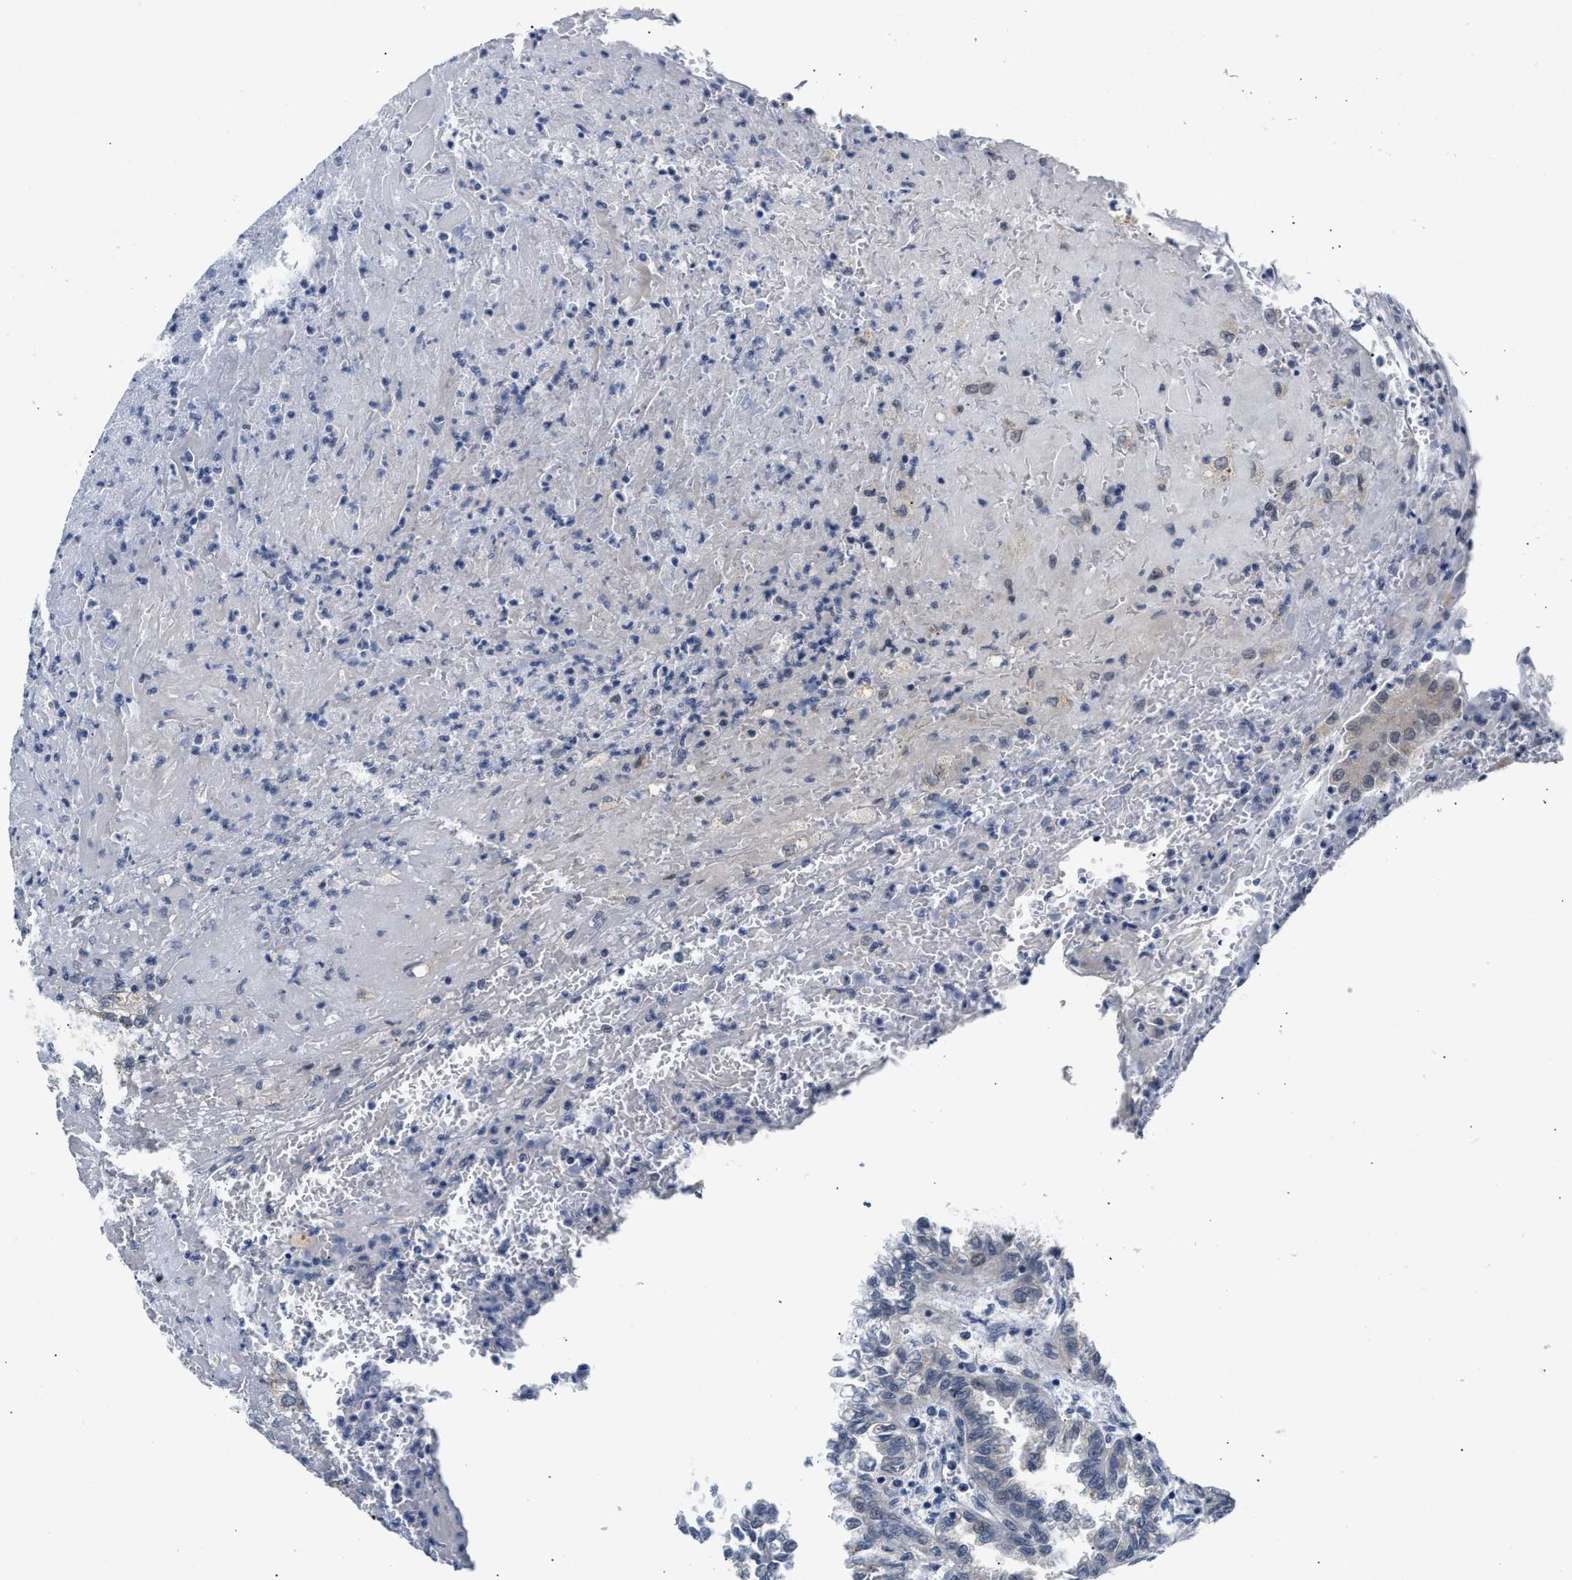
{"staining": {"intensity": "weak", "quantity": "25%-75%", "location": "cytoplasmic/membranous"}, "tissue": "renal cancer", "cell_type": "Tumor cells", "image_type": "cancer", "snomed": [{"axis": "morphology", "description": "Inflammation, NOS"}, {"axis": "morphology", "description": "Adenocarcinoma, NOS"}, {"axis": "topography", "description": "Kidney"}], "caption": "Renal cancer (adenocarcinoma) was stained to show a protein in brown. There is low levels of weak cytoplasmic/membranous staining in approximately 25%-75% of tumor cells. The staining was performed using DAB to visualize the protein expression in brown, while the nuclei were stained in blue with hematoxylin (Magnification: 20x).", "gene": "PPM1H", "patient": {"sex": "male", "age": 68}}